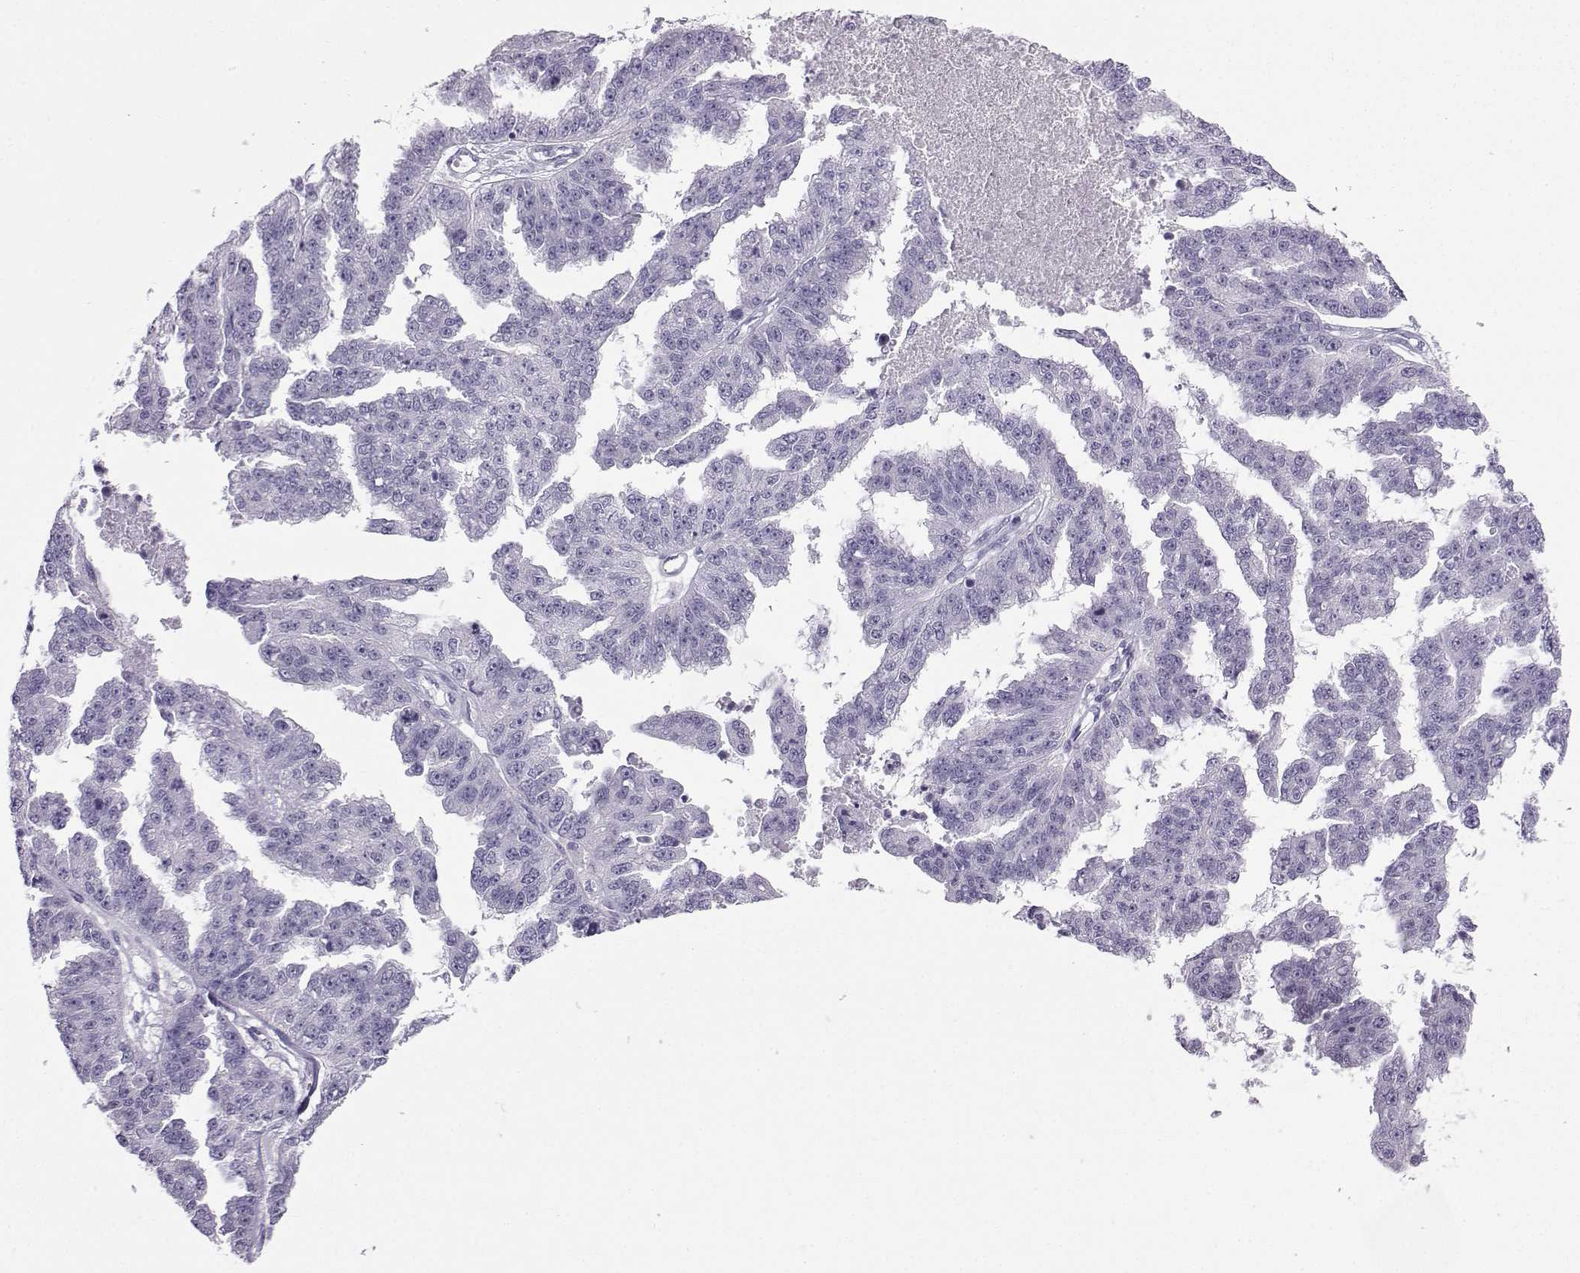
{"staining": {"intensity": "negative", "quantity": "none", "location": "none"}, "tissue": "ovarian cancer", "cell_type": "Tumor cells", "image_type": "cancer", "snomed": [{"axis": "morphology", "description": "Cystadenocarcinoma, serous, NOS"}, {"axis": "topography", "description": "Ovary"}], "caption": "This is a histopathology image of IHC staining of ovarian cancer, which shows no staining in tumor cells. The staining is performed using DAB brown chromogen with nuclei counter-stained in using hematoxylin.", "gene": "ZBTB8B", "patient": {"sex": "female", "age": 58}}